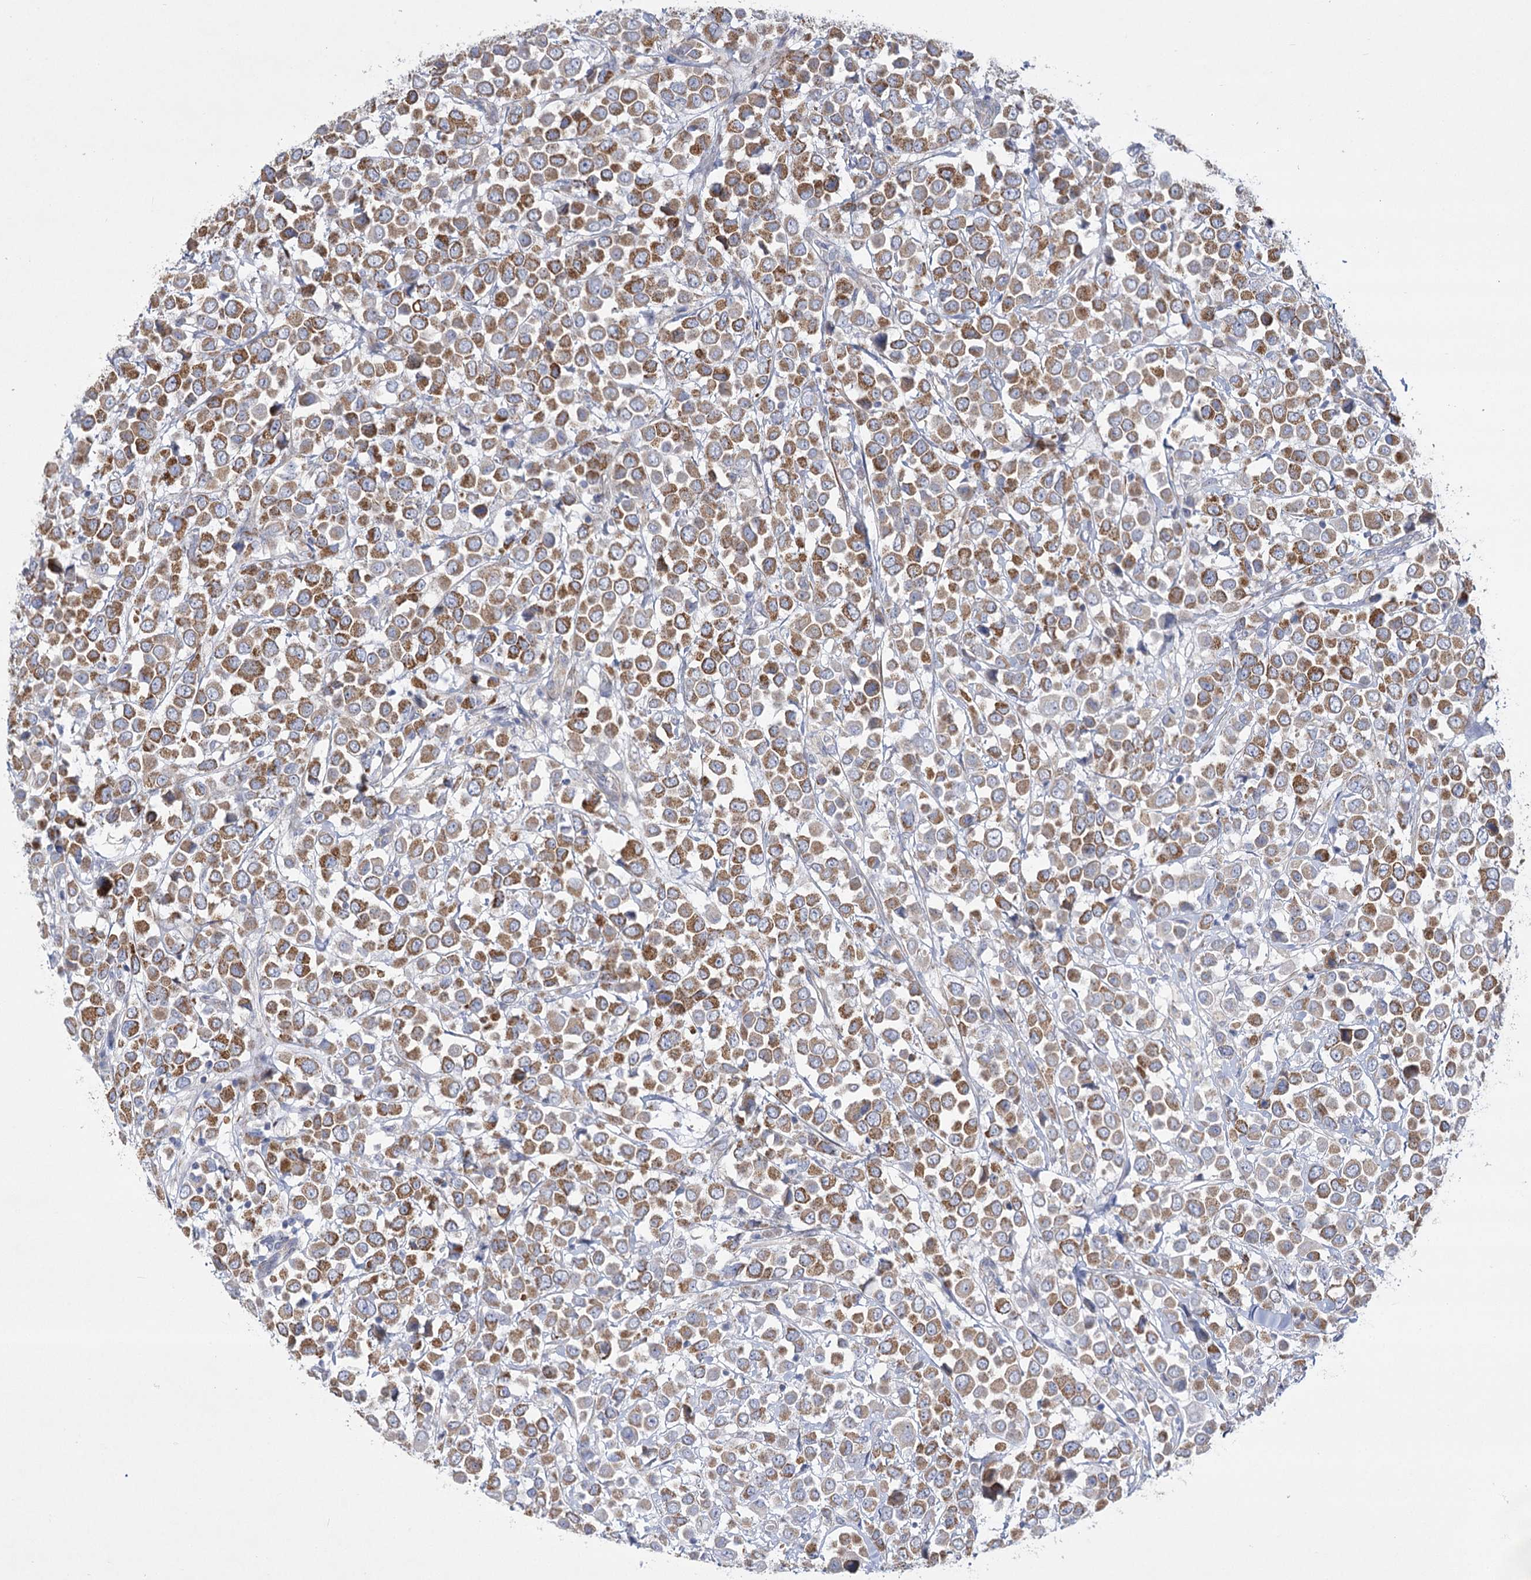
{"staining": {"intensity": "moderate", "quantity": ">75%", "location": "cytoplasmic/membranous"}, "tissue": "breast cancer", "cell_type": "Tumor cells", "image_type": "cancer", "snomed": [{"axis": "morphology", "description": "Duct carcinoma"}, {"axis": "topography", "description": "Breast"}], "caption": "This is an image of immunohistochemistry staining of breast infiltrating ductal carcinoma, which shows moderate staining in the cytoplasmic/membranous of tumor cells.", "gene": "DHTKD1", "patient": {"sex": "female", "age": 61}}